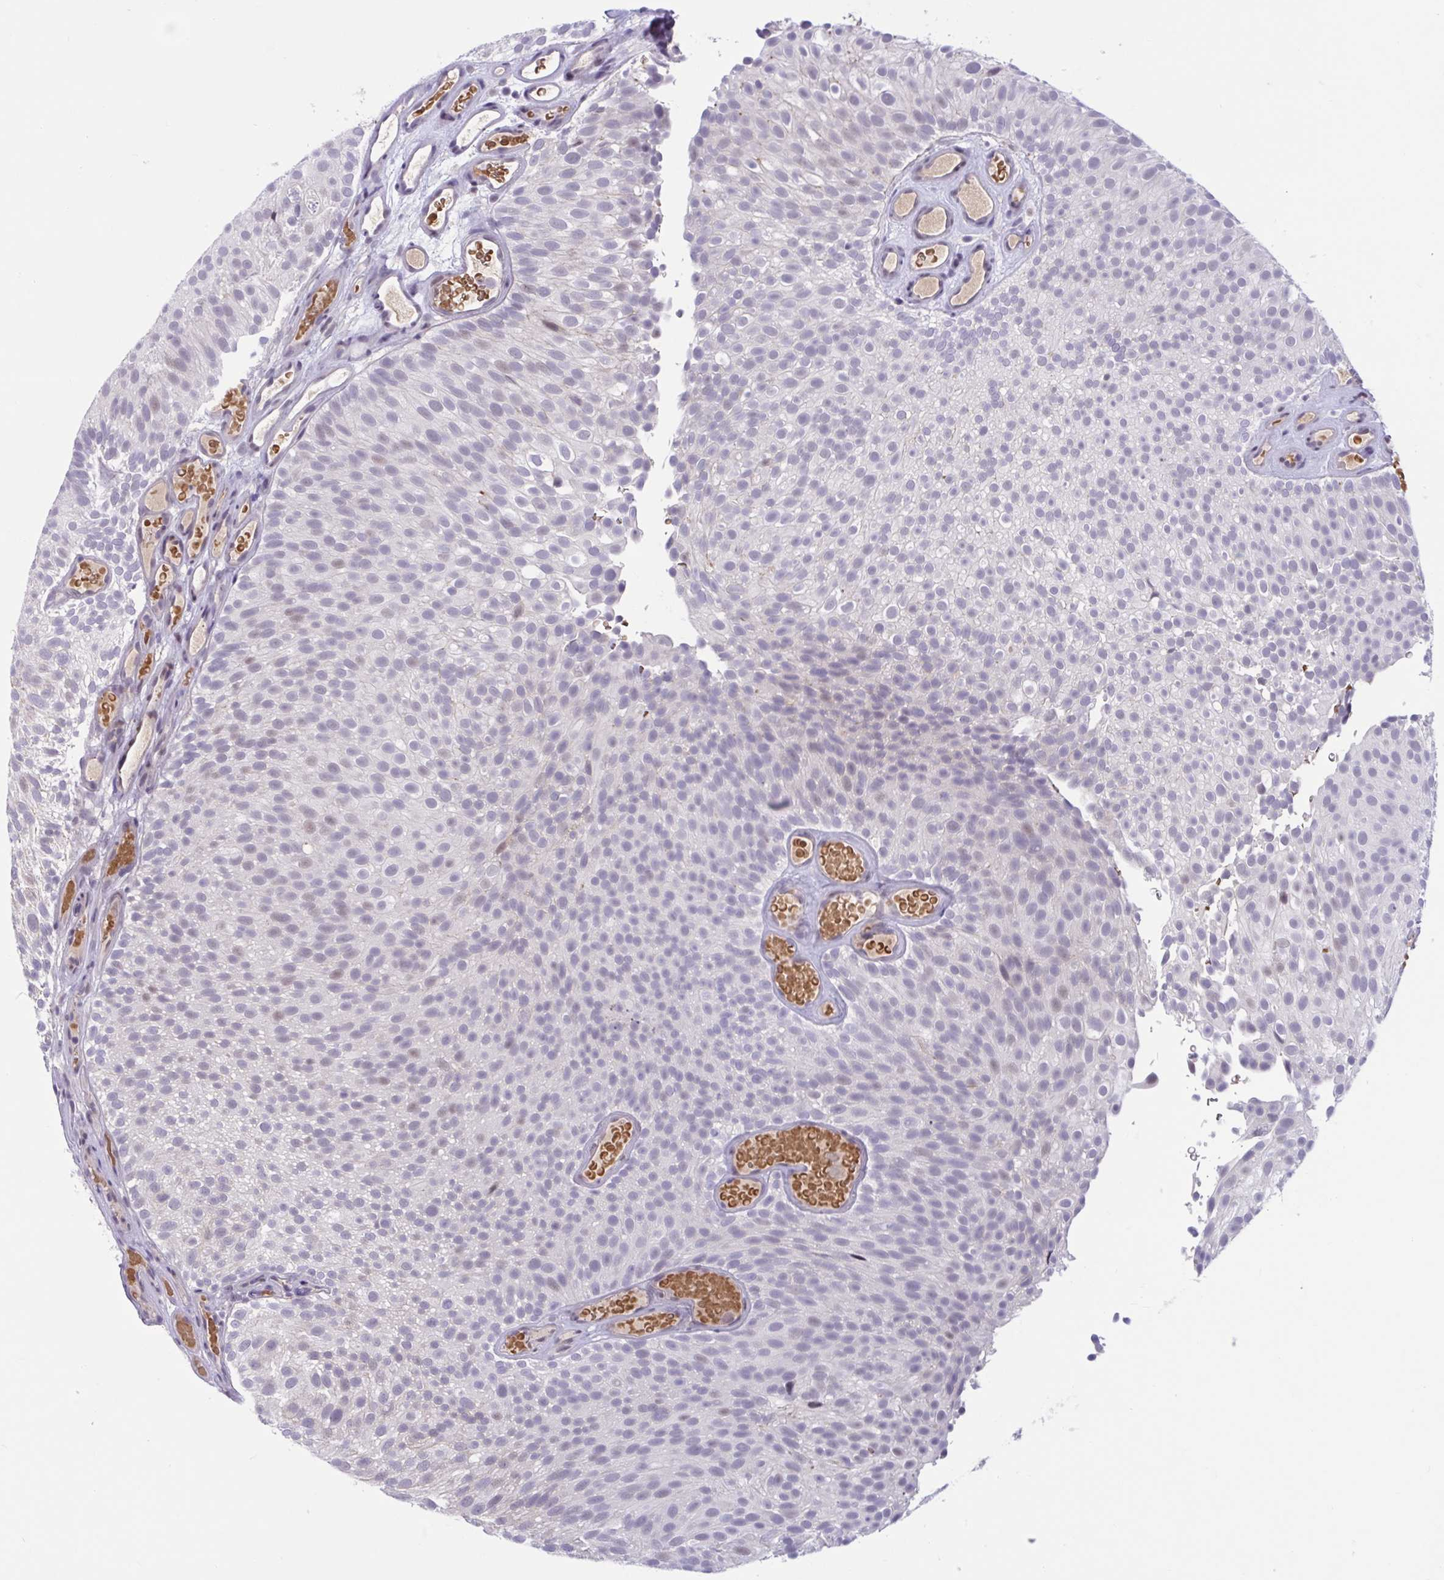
{"staining": {"intensity": "weak", "quantity": "<25%", "location": "nuclear"}, "tissue": "urothelial cancer", "cell_type": "Tumor cells", "image_type": "cancer", "snomed": [{"axis": "morphology", "description": "Urothelial carcinoma, Low grade"}, {"axis": "topography", "description": "Urinary bladder"}], "caption": "Urothelial carcinoma (low-grade) was stained to show a protein in brown. There is no significant positivity in tumor cells.", "gene": "CNGB3", "patient": {"sex": "male", "age": 78}}